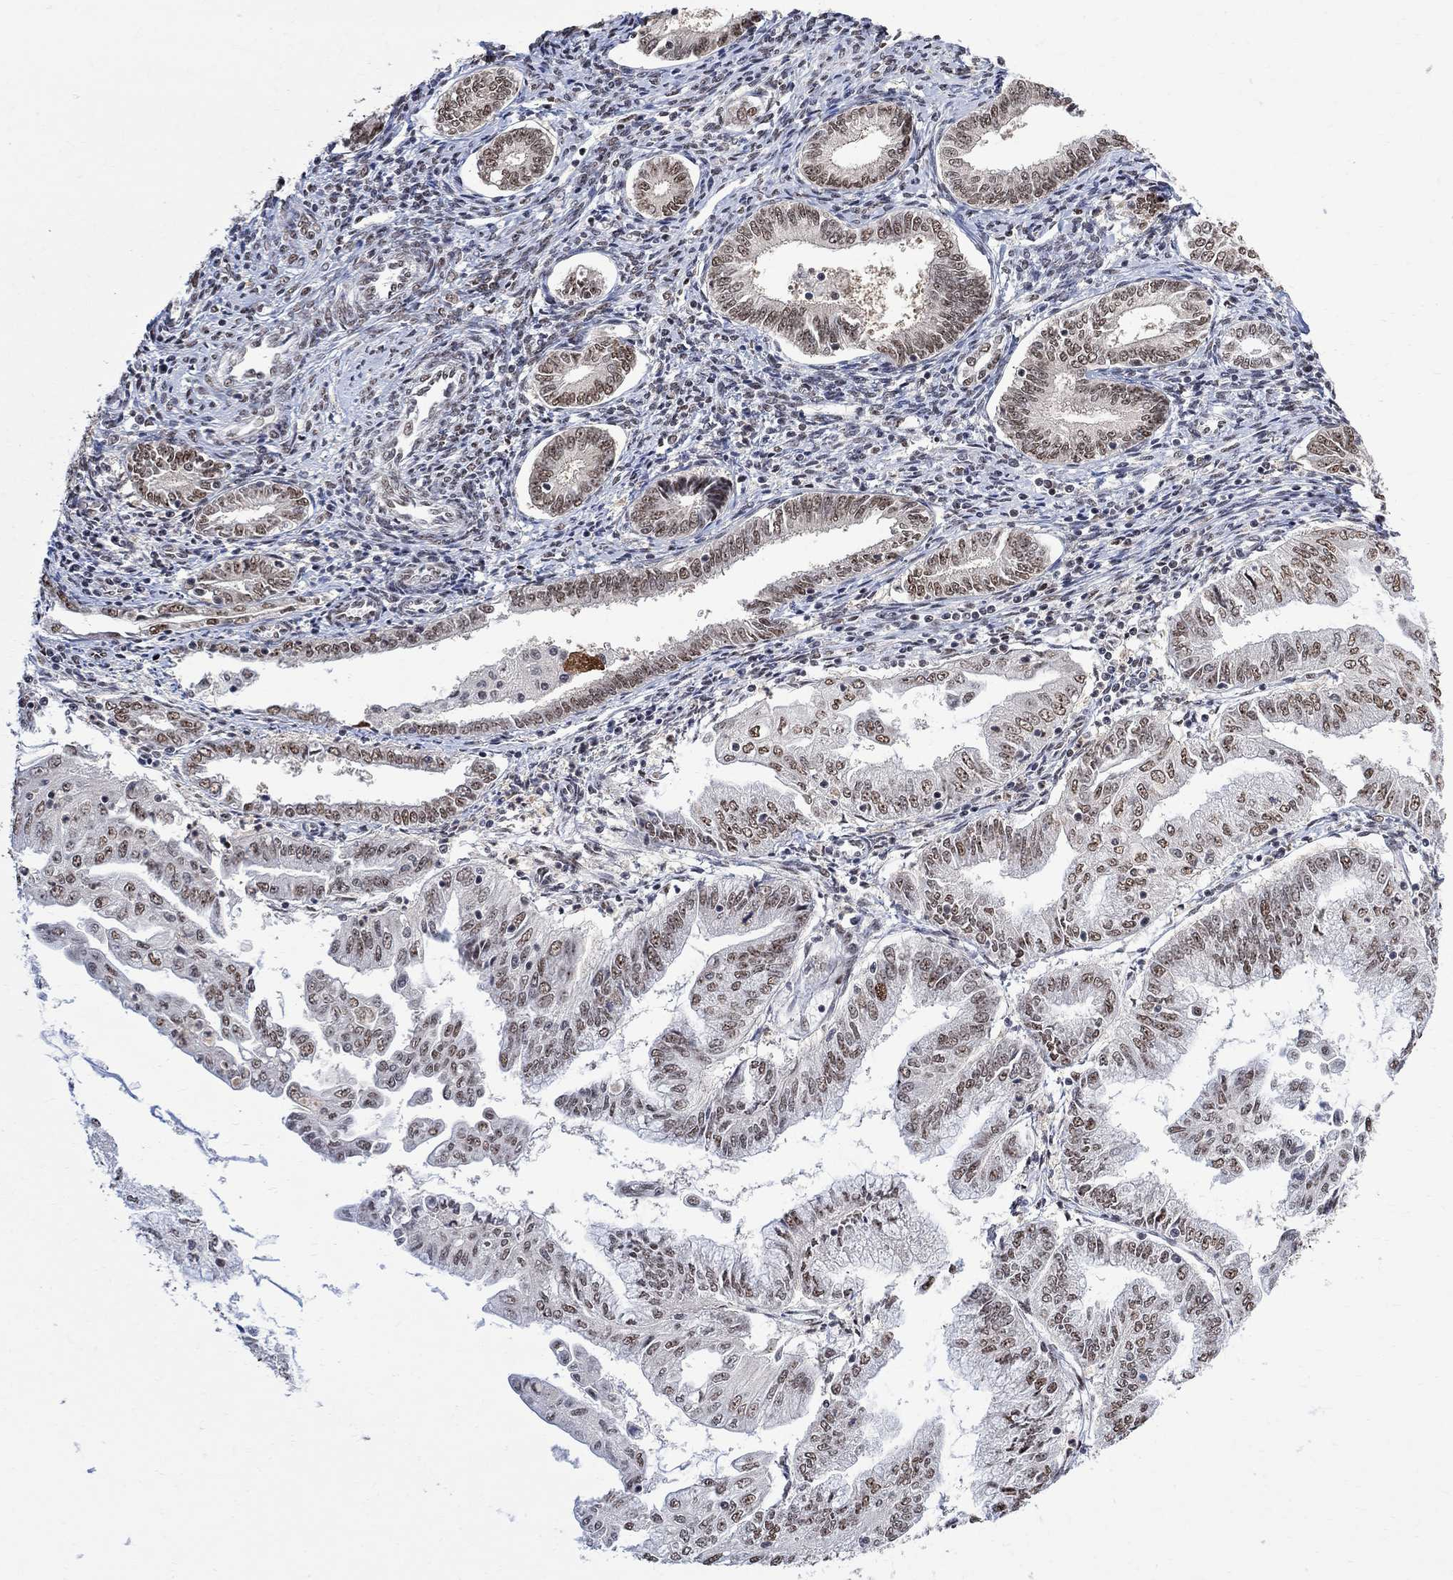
{"staining": {"intensity": "weak", "quantity": ">75%", "location": "nuclear"}, "tissue": "endometrial cancer", "cell_type": "Tumor cells", "image_type": "cancer", "snomed": [{"axis": "morphology", "description": "Adenocarcinoma, NOS"}, {"axis": "topography", "description": "Endometrium"}], "caption": "Immunohistochemical staining of endometrial adenocarcinoma demonstrates low levels of weak nuclear staining in about >75% of tumor cells. The protein of interest is shown in brown color, while the nuclei are stained blue.", "gene": "E4F1", "patient": {"sex": "female", "age": 56}}